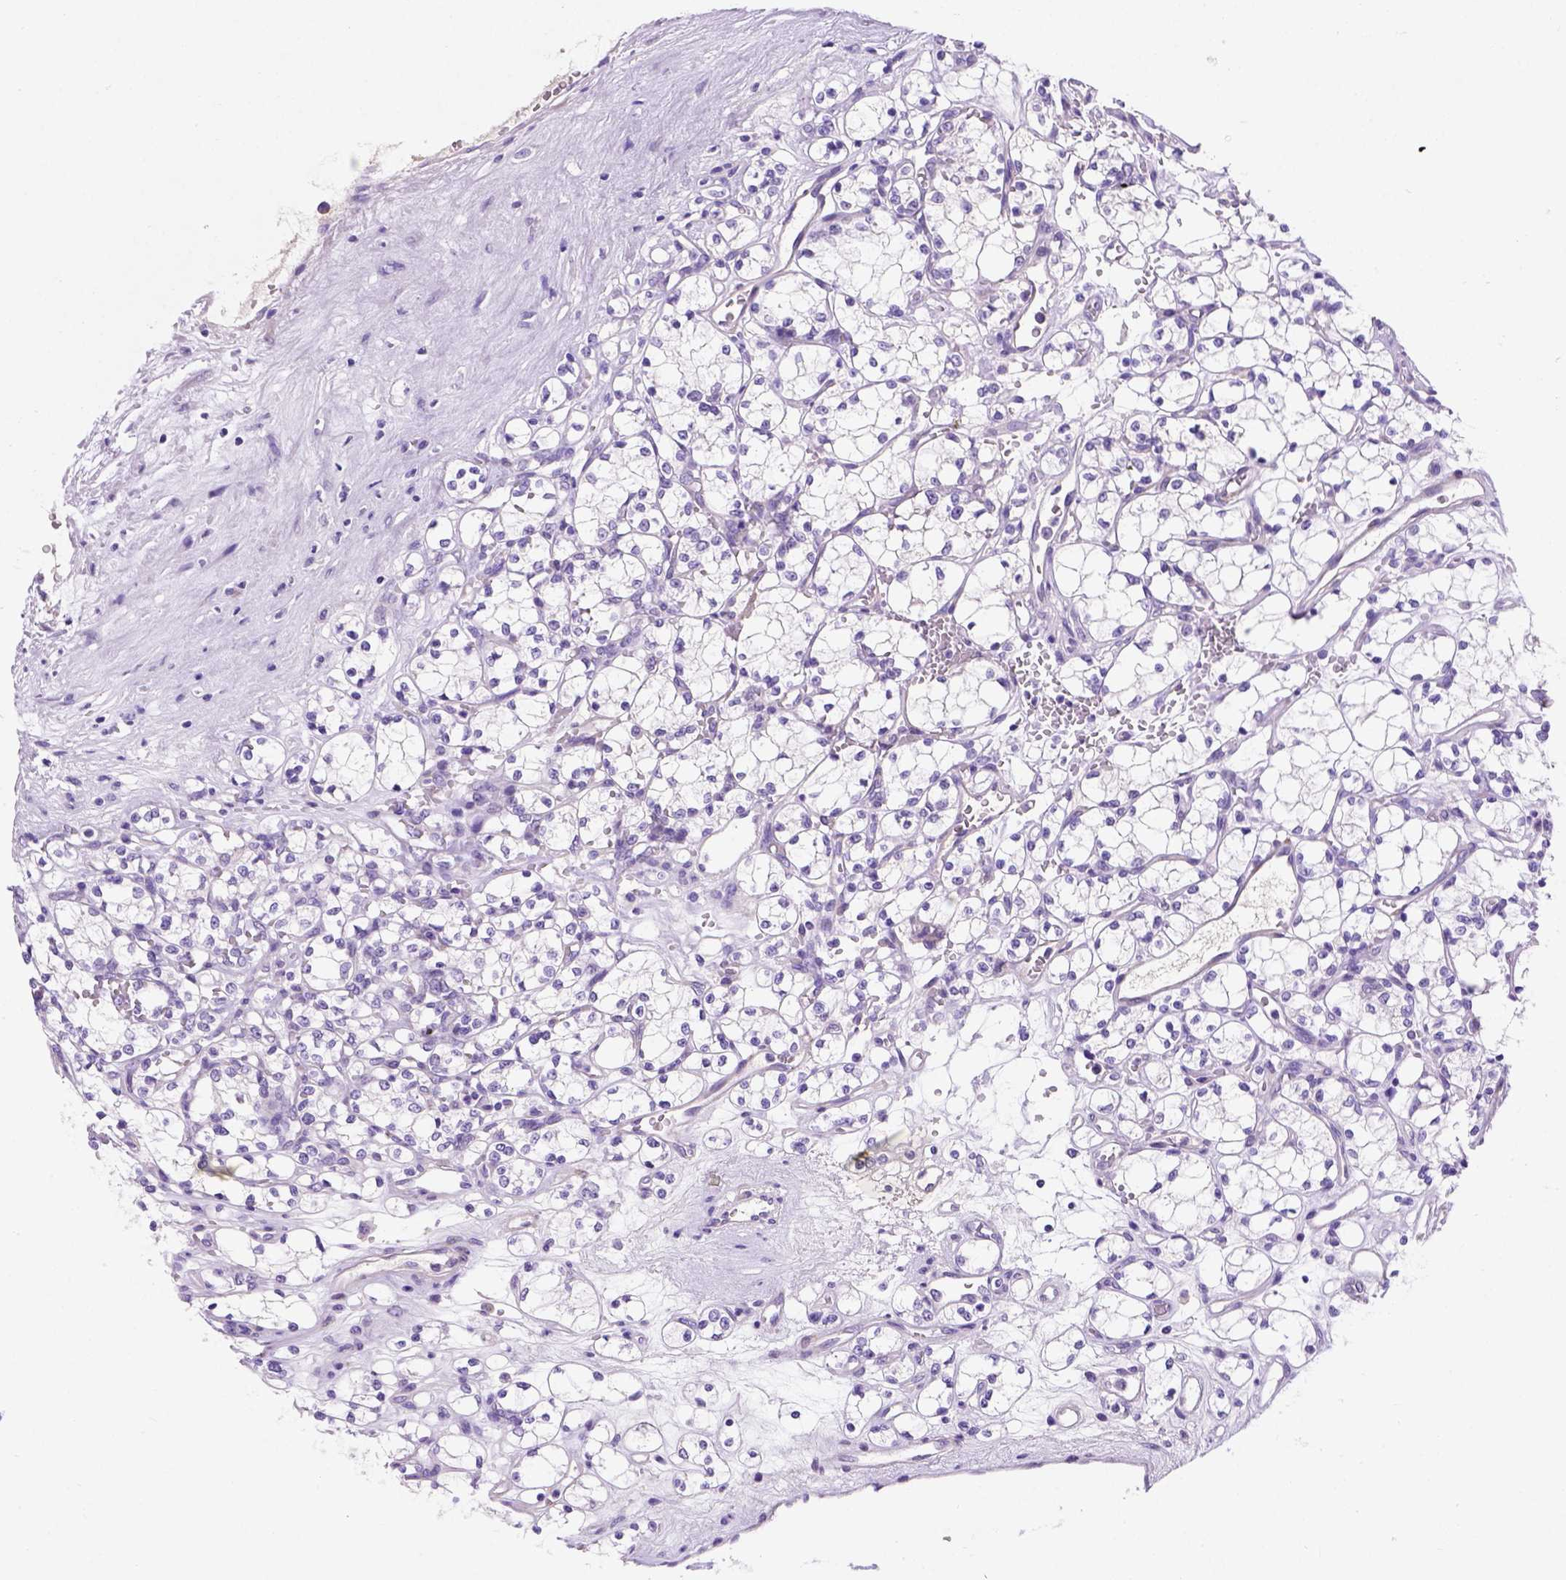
{"staining": {"intensity": "negative", "quantity": "none", "location": "none"}, "tissue": "renal cancer", "cell_type": "Tumor cells", "image_type": "cancer", "snomed": [{"axis": "morphology", "description": "Adenocarcinoma, NOS"}, {"axis": "topography", "description": "Kidney"}], "caption": "A histopathology image of renal cancer stained for a protein exhibits no brown staining in tumor cells.", "gene": "FAM81B", "patient": {"sex": "female", "age": 69}}